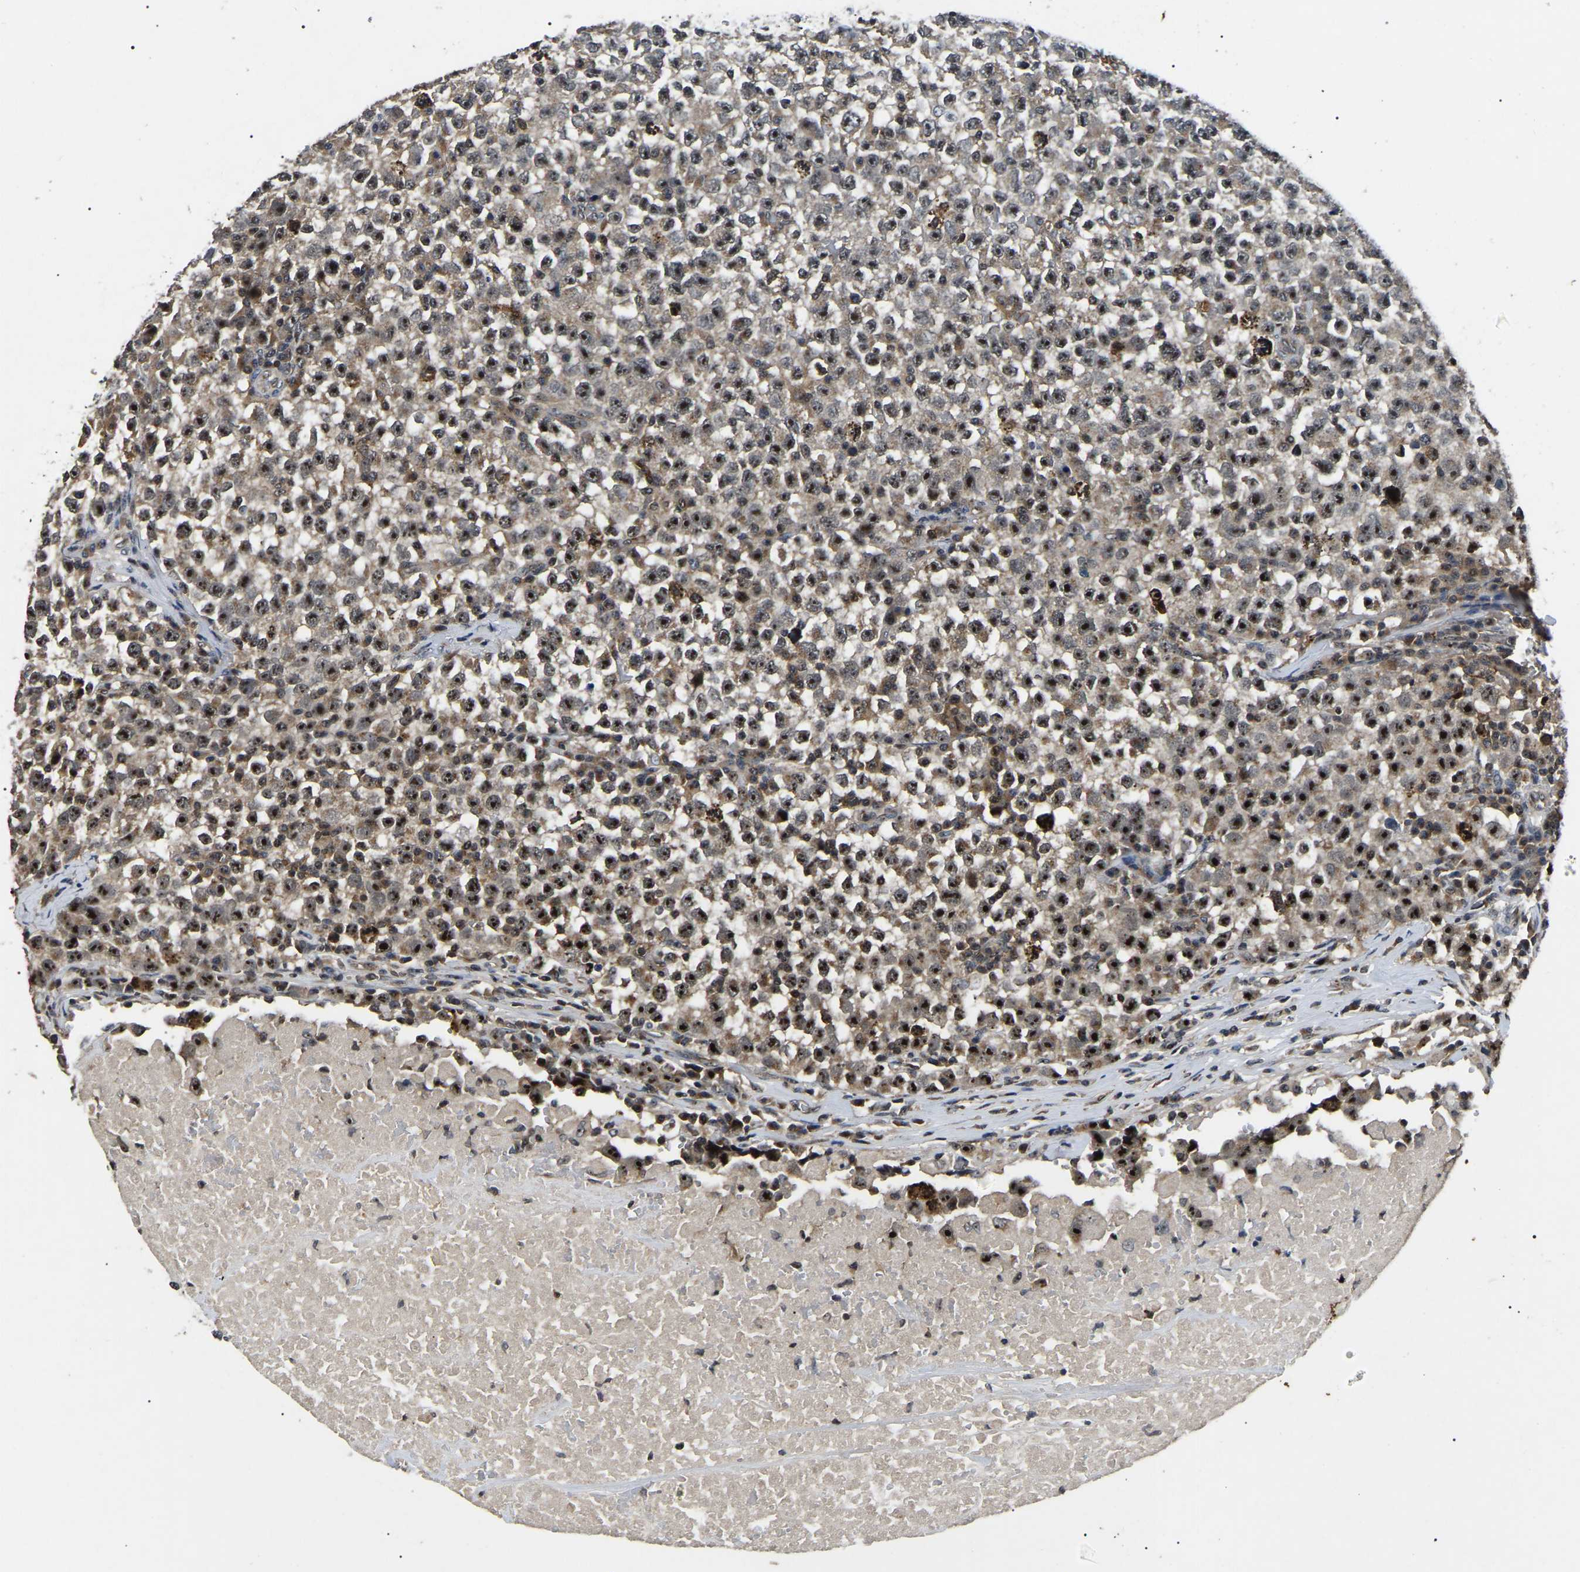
{"staining": {"intensity": "strong", "quantity": "25%-75%", "location": "cytoplasmic/membranous,nuclear"}, "tissue": "testis cancer", "cell_type": "Tumor cells", "image_type": "cancer", "snomed": [{"axis": "morphology", "description": "Seminoma, NOS"}, {"axis": "topography", "description": "Testis"}], "caption": "Immunohistochemistry (IHC) (DAB (3,3'-diaminobenzidine)) staining of testis cancer (seminoma) shows strong cytoplasmic/membranous and nuclear protein expression in approximately 25%-75% of tumor cells.", "gene": "RBM28", "patient": {"sex": "male", "age": 22}}